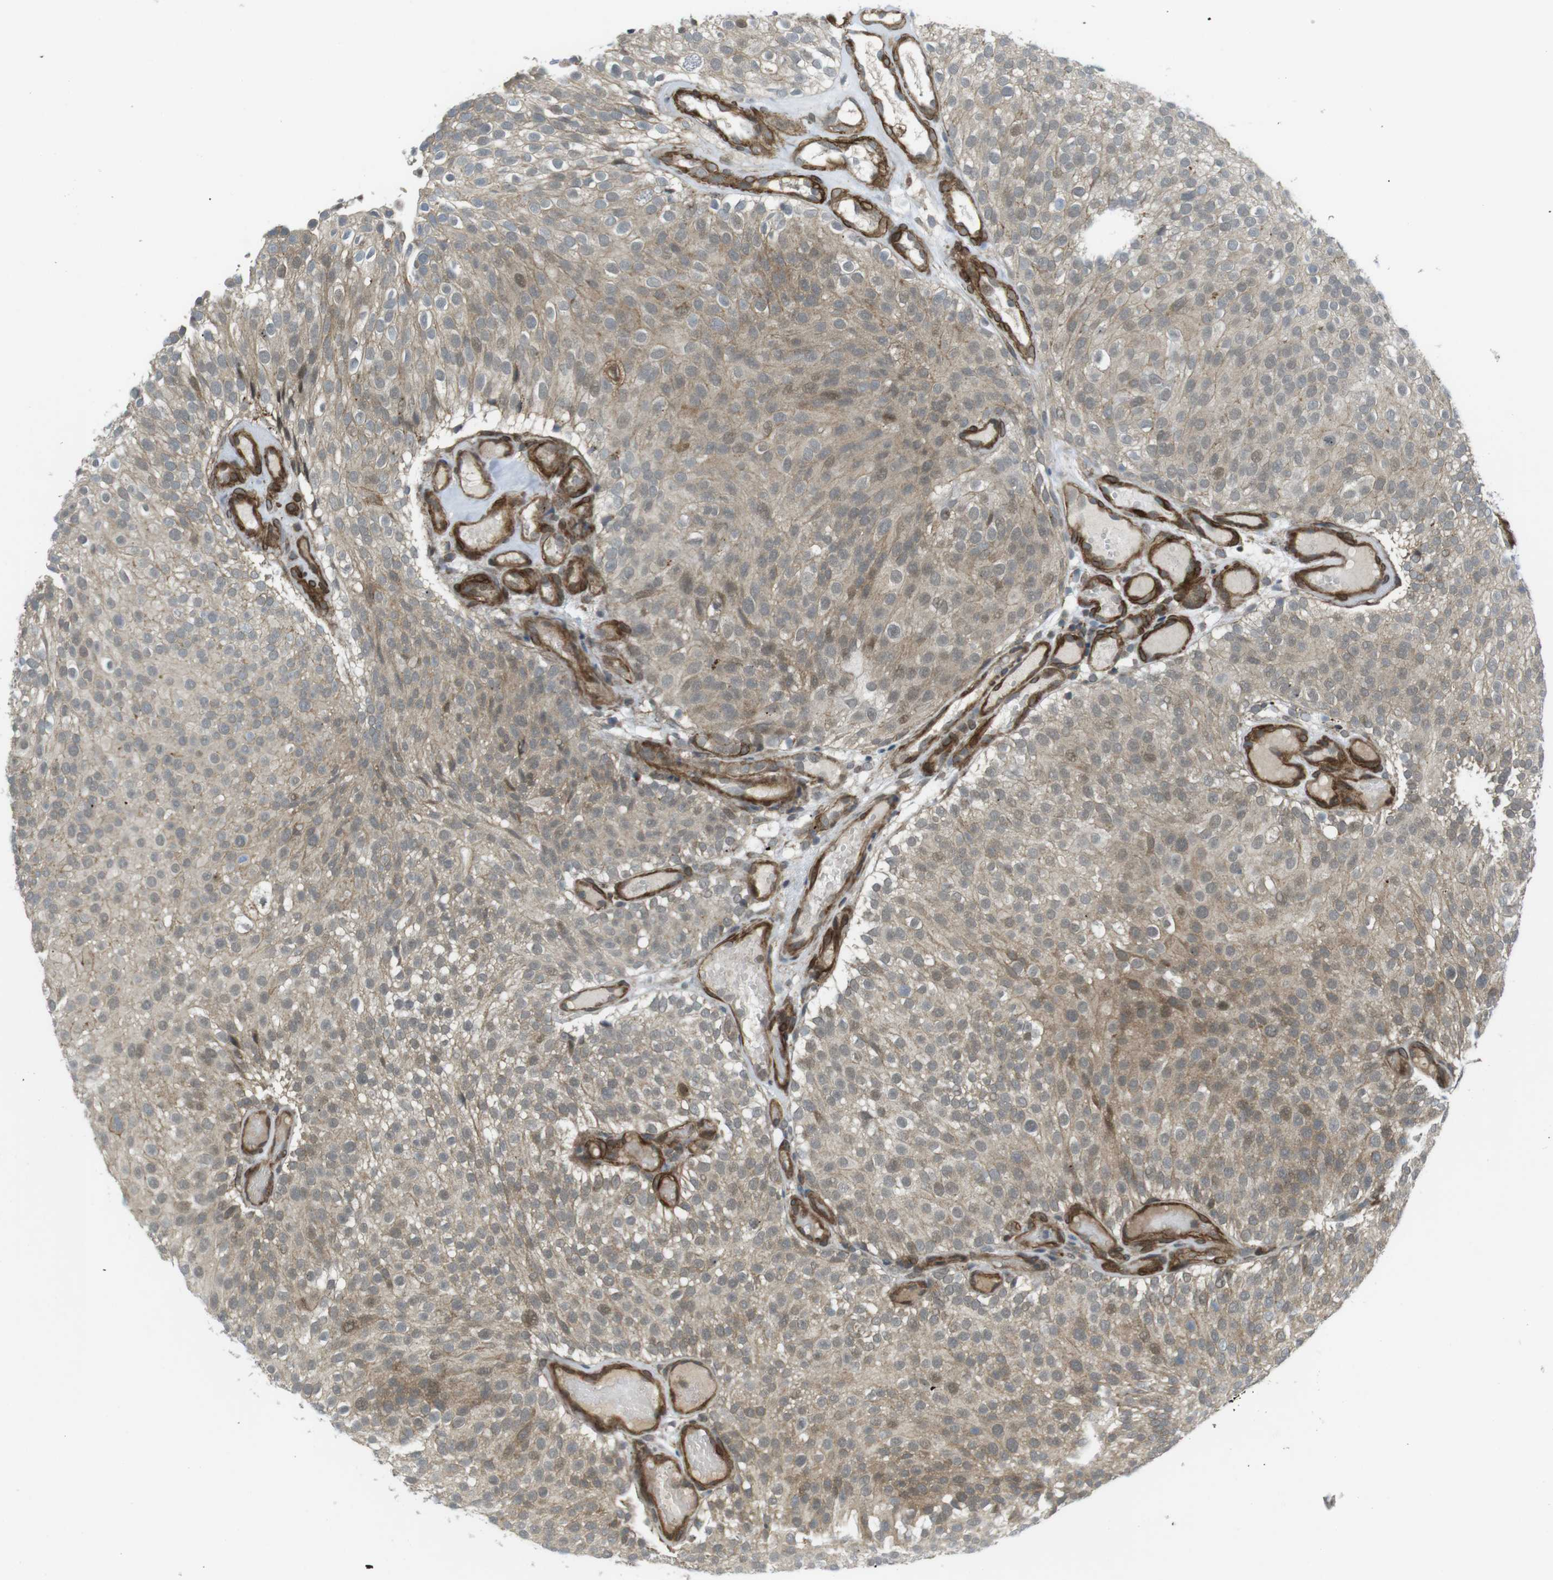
{"staining": {"intensity": "weak", "quantity": ">75%", "location": "cytoplasmic/membranous"}, "tissue": "urothelial cancer", "cell_type": "Tumor cells", "image_type": "cancer", "snomed": [{"axis": "morphology", "description": "Urothelial carcinoma, Low grade"}, {"axis": "topography", "description": "Urinary bladder"}], "caption": "Immunohistochemistry image of human urothelial cancer stained for a protein (brown), which shows low levels of weak cytoplasmic/membranous expression in about >75% of tumor cells.", "gene": "KANK2", "patient": {"sex": "male", "age": 78}}